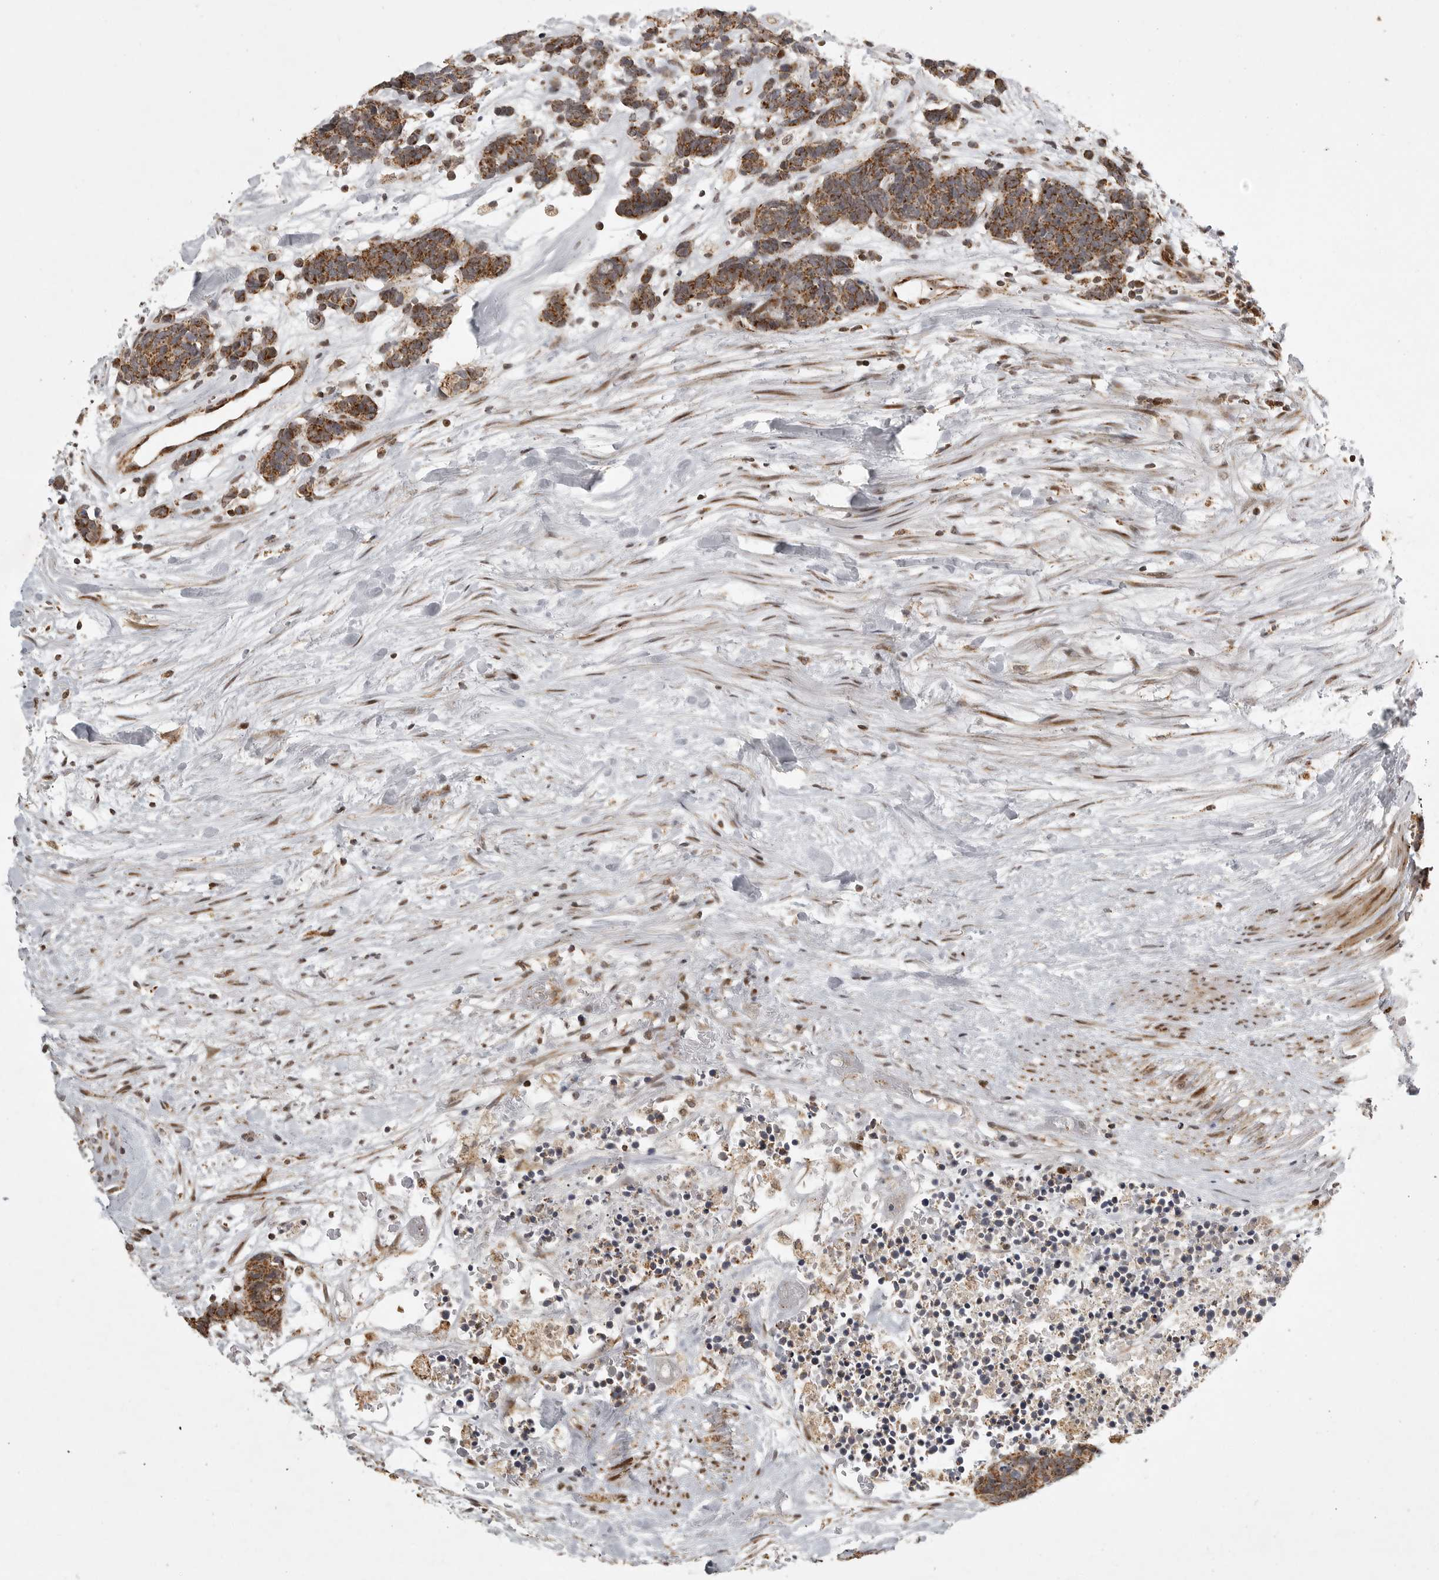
{"staining": {"intensity": "moderate", "quantity": ">75%", "location": "cytoplasmic/membranous"}, "tissue": "carcinoid", "cell_type": "Tumor cells", "image_type": "cancer", "snomed": [{"axis": "morphology", "description": "Carcinoma, NOS"}, {"axis": "morphology", "description": "Carcinoid, malignant, NOS"}, {"axis": "topography", "description": "Urinary bladder"}], "caption": "Human carcinoid stained with a brown dye exhibits moderate cytoplasmic/membranous positive positivity in approximately >75% of tumor cells.", "gene": "NARS2", "patient": {"sex": "male", "age": 57}}